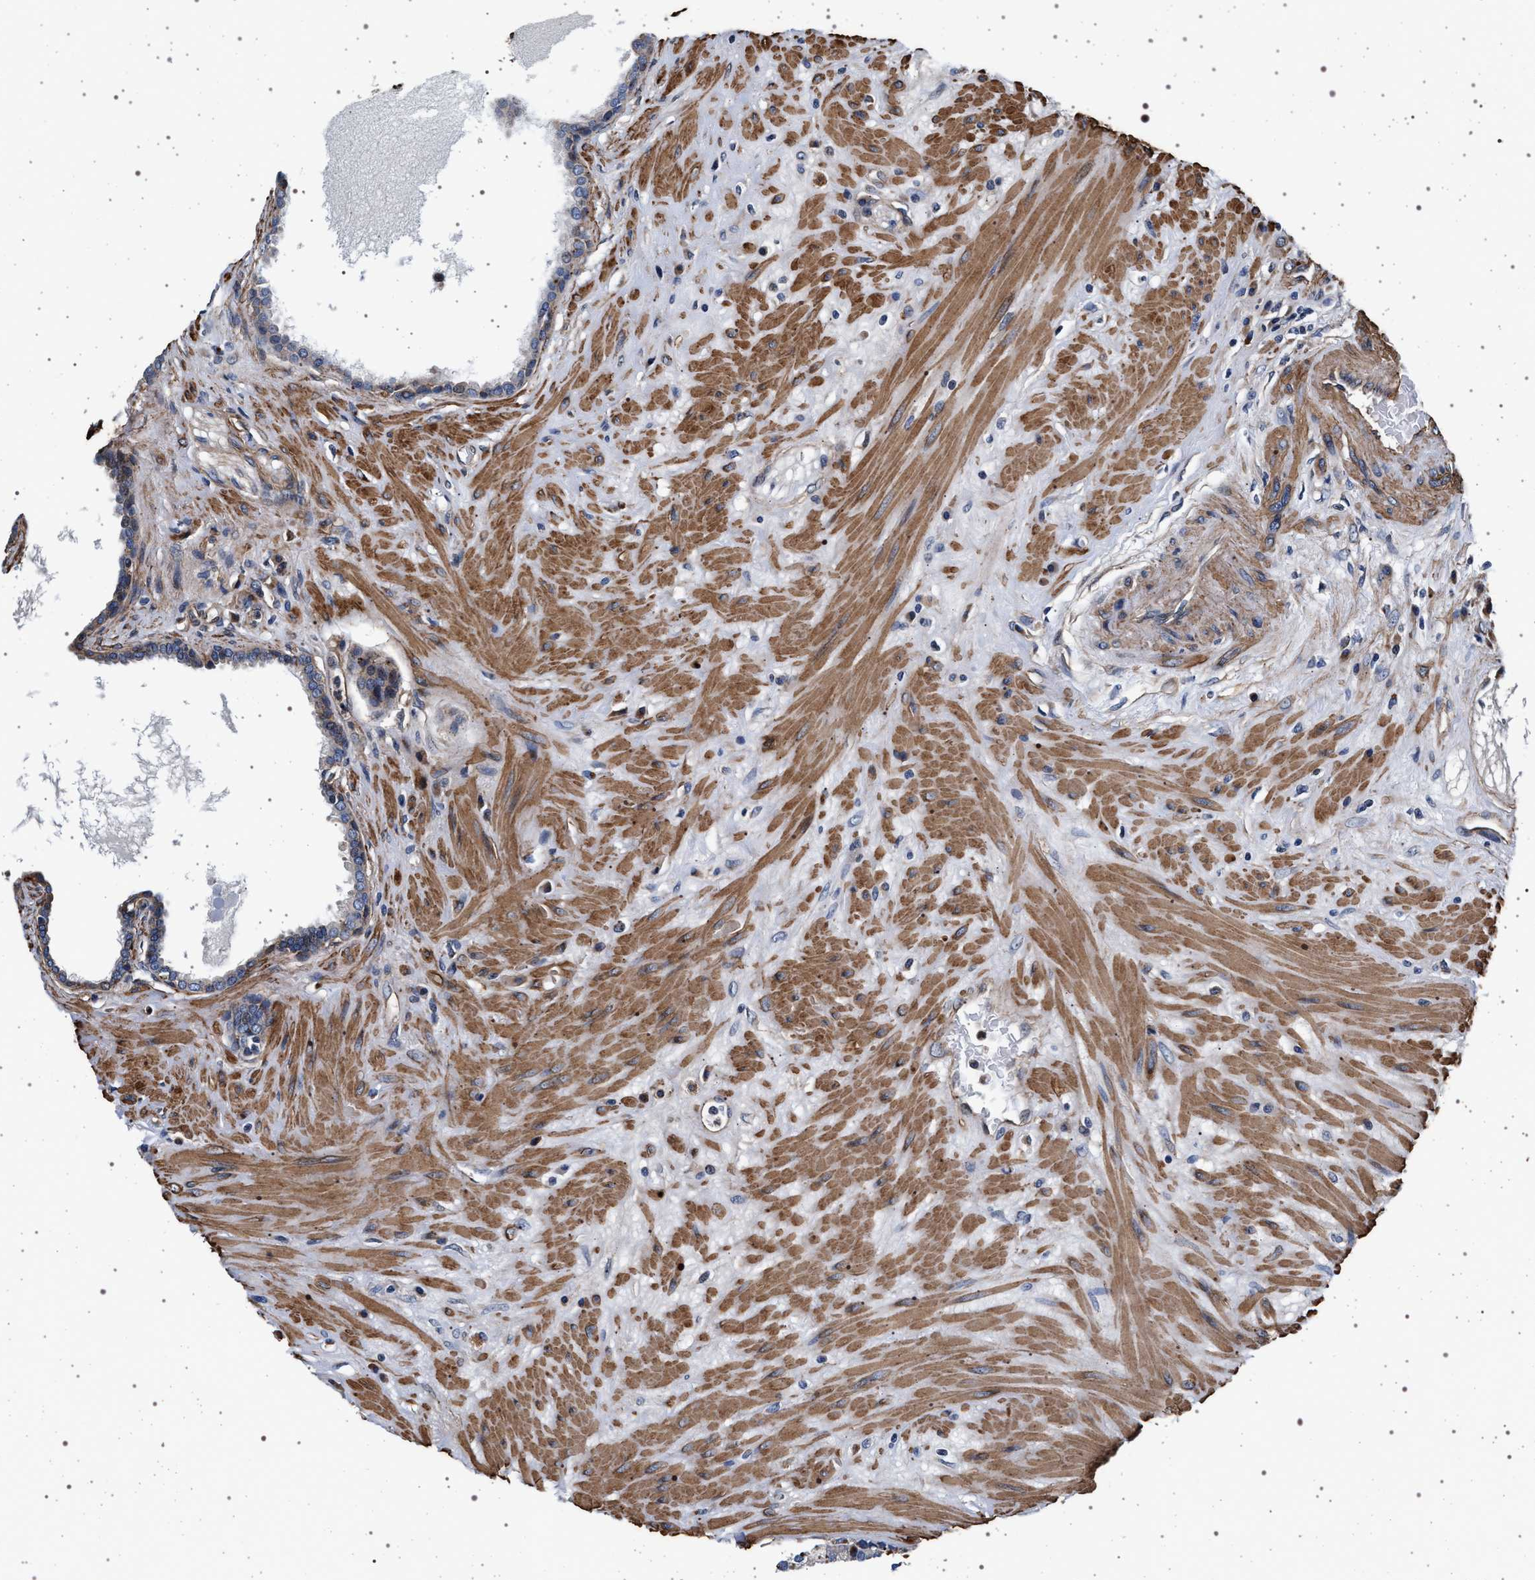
{"staining": {"intensity": "weak", "quantity": "25%-75%", "location": "cytoplasmic/membranous"}, "tissue": "seminal vesicle", "cell_type": "Glandular cells", "image_type": "normal", "snomed": [{"axis": "morphology", "description": "Normal tissue, NOS"}, {"axis": "topography", "description": "Seminal veicle"}], "caption": "Unremarkable seminal vesicle was stained to show a protein in brown. There is low levels of weak cytoplasmic/membranous positivity in approximately 25%-75% of glandular cells. (IHC, brightfield microscopy, high magnification).", "gene": "KCNK6", "patient": {"sex": "male", "age": 61}}